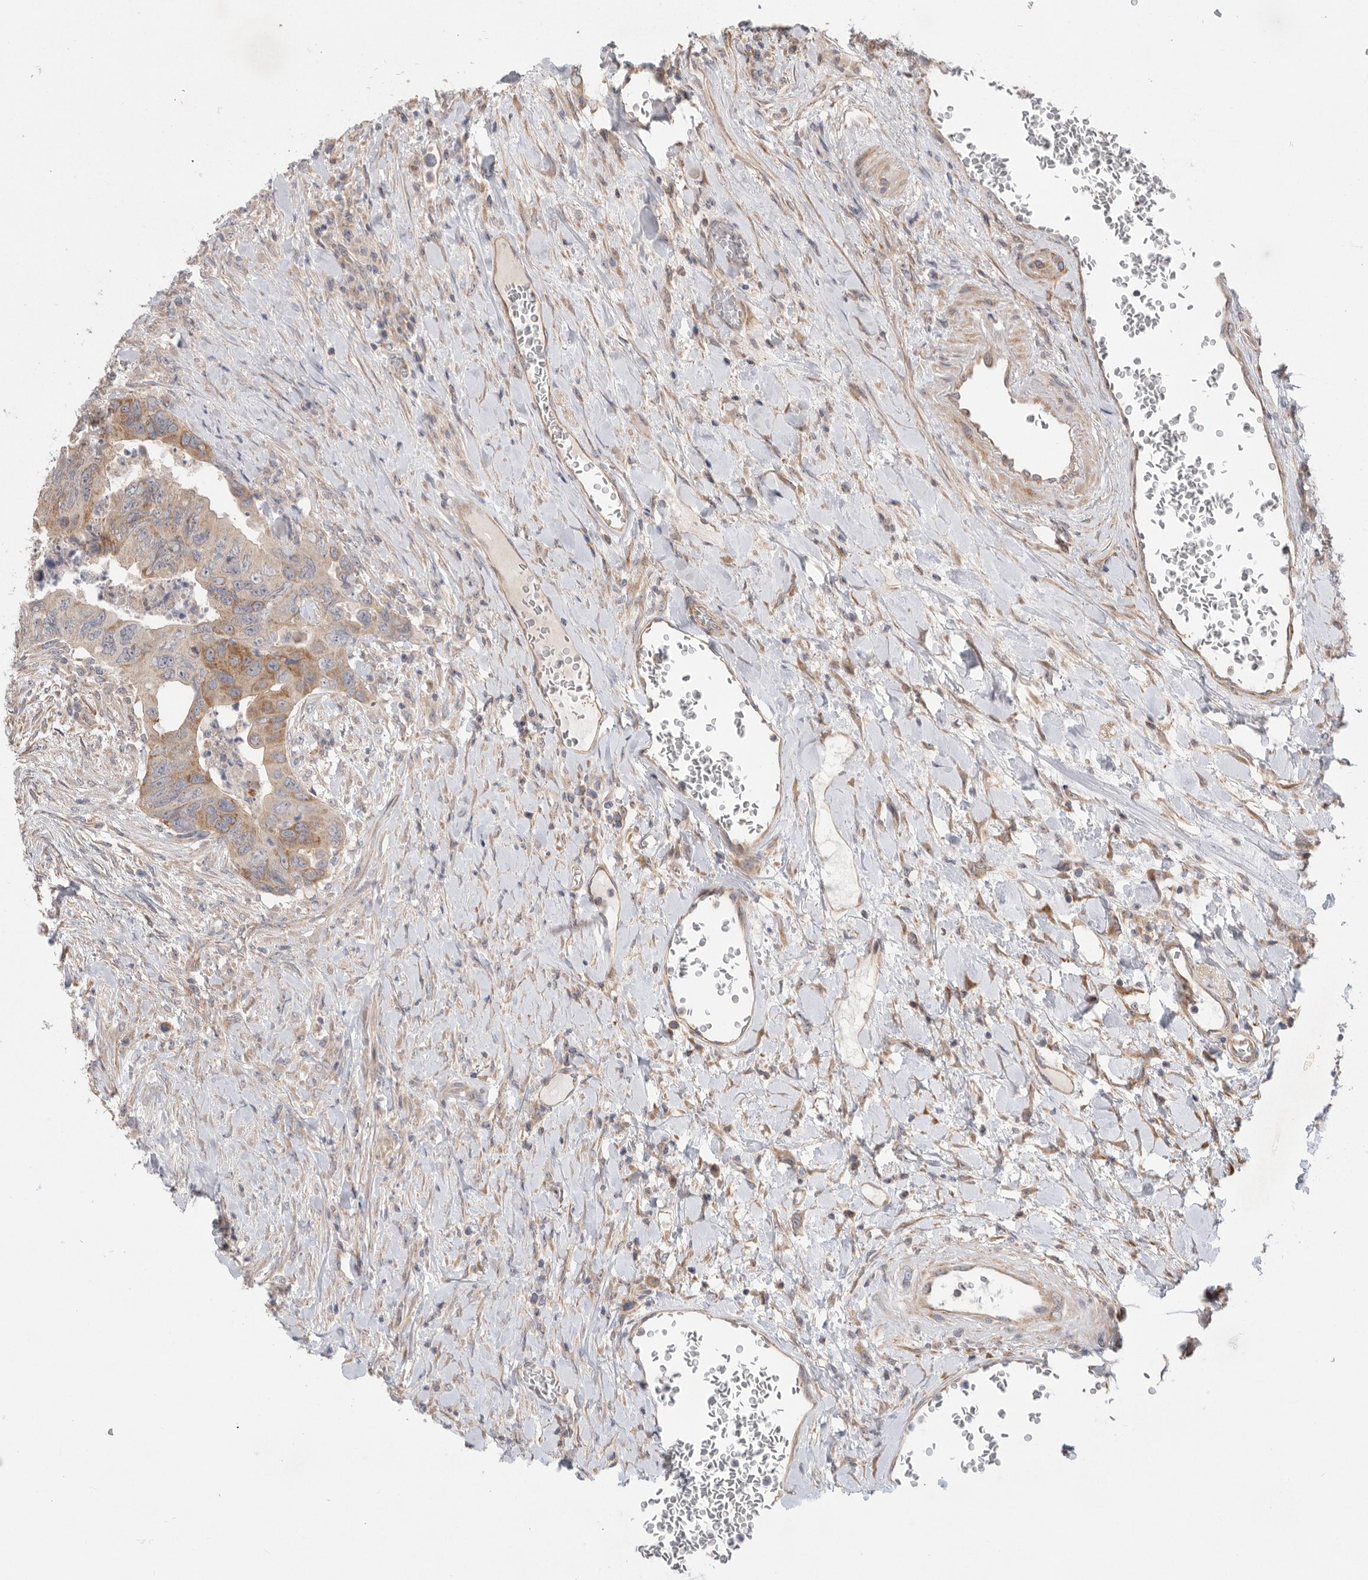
{"staining": {"intensity": "moderate", "quantity": "25%-75%", "location": "cytoplasmic/membranous"}, "tissue": "colorectal cancer", "cell_type": "Tumor cells", "image_type": "cancer", "snomed": [{"axis": "morphology", "description": "Adenocarcinoma, NOS"}, {"axis": "topography", "description": "Rectum"}], "caption": "Protein staining displays moderate cytoplasmic/membranous positivity in approximately 25%-75% of tumor cells in colorectal cancer.", "gene": "MTFR1L", "patient": {"sex": "male", "age": 63}}